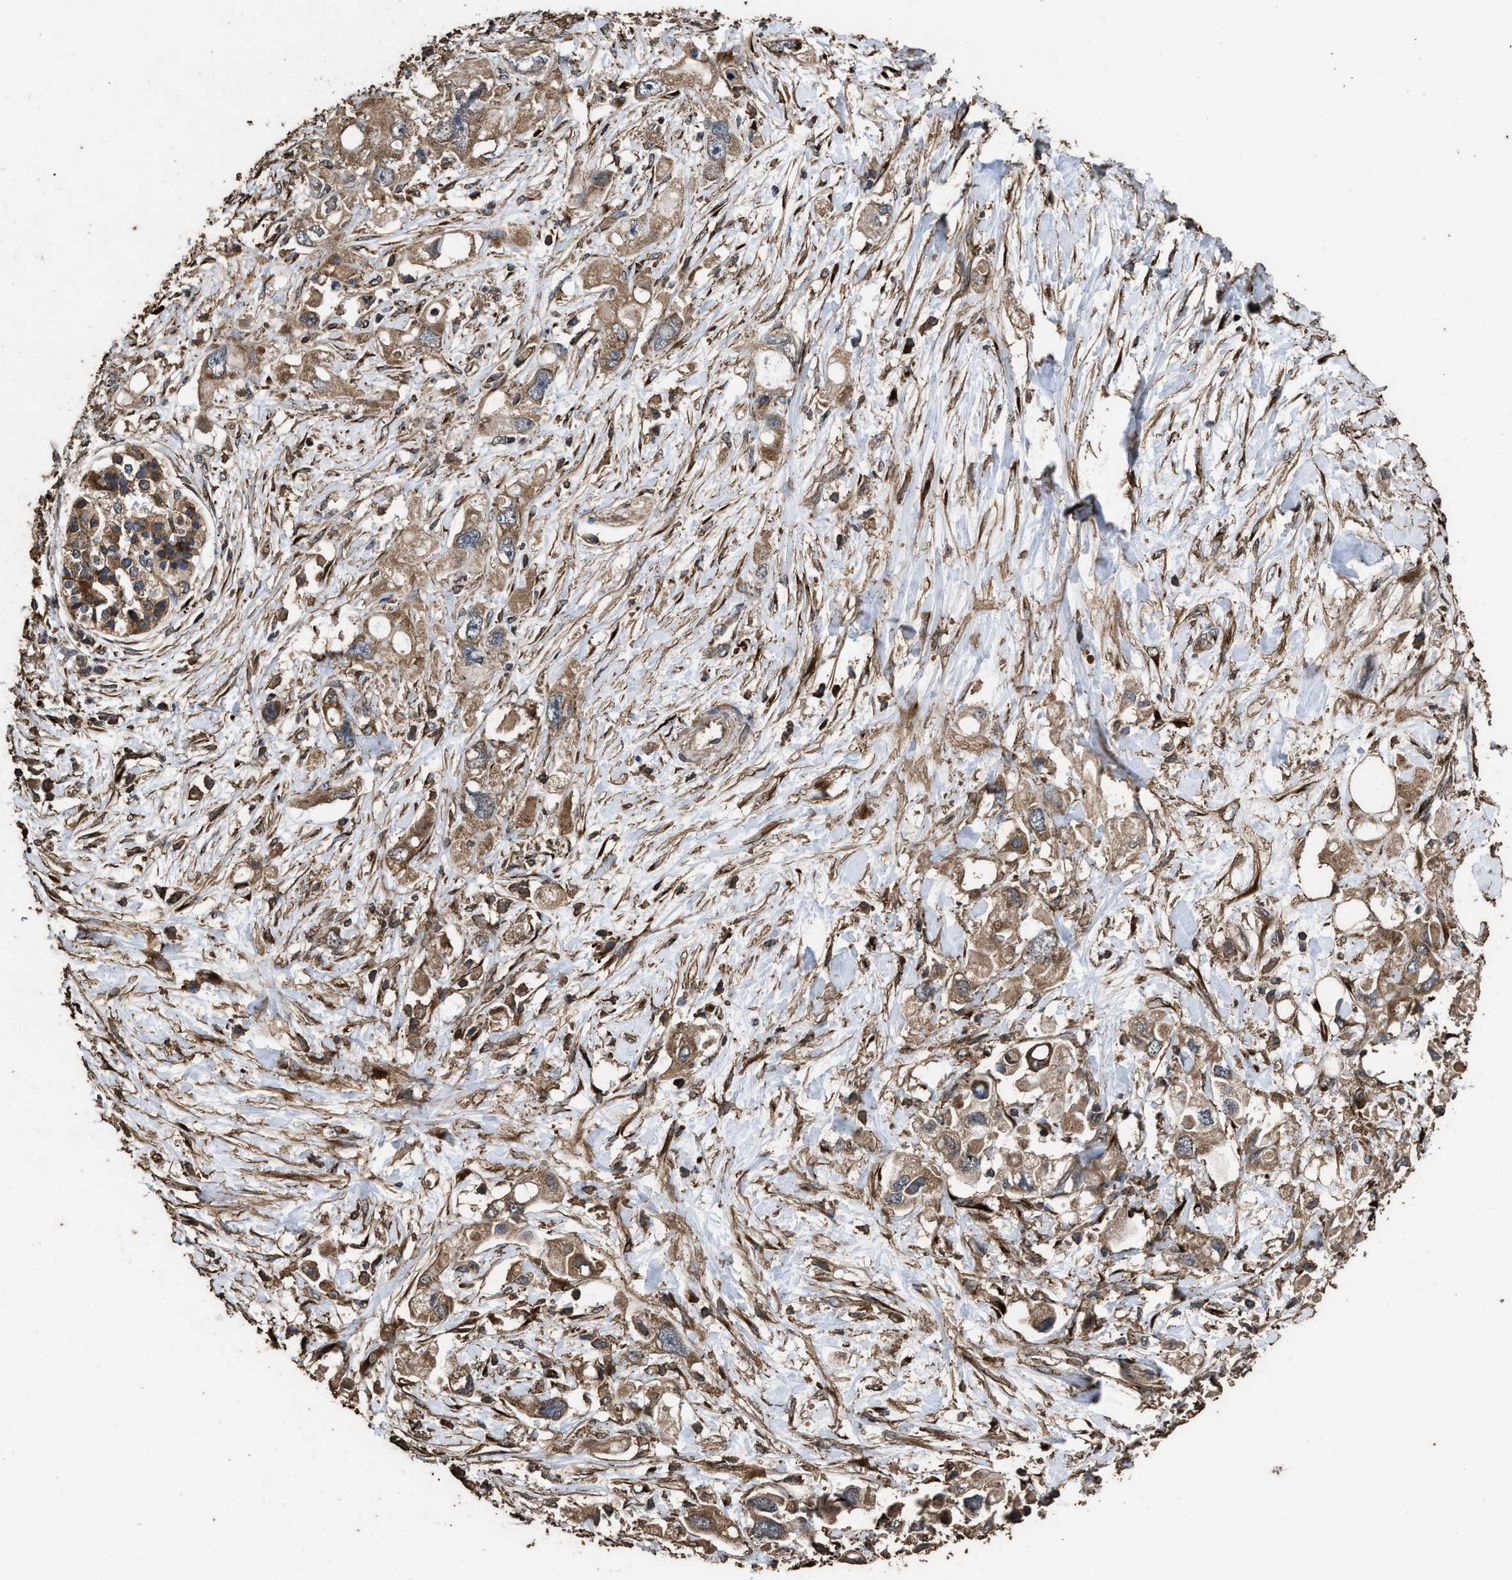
{"staining": {"intensity": "moderate", "quantity": ">75%", "location": "cytoplasmic/membranous"}, "tissue": "pancreatic cancer", "cell_type": "Tumor cells", "image_type": "cancer", "snomed": [{"axis": "morphology", "description": "Adenocarcinoma, NOS"}, {"axis": "topography", "description": "Pancreas"}], "caption": "This histopathology image demonstrates pancreatic cancer stained with immunohistochemistry to label a protein in brown. The cytoplasmic/membranous of tumor cells show moderate positivity for the protein. Nuclei are counter-stained blue.", "gene": "ZMYND19", "patient": {"sex": "female", "age": 56}}